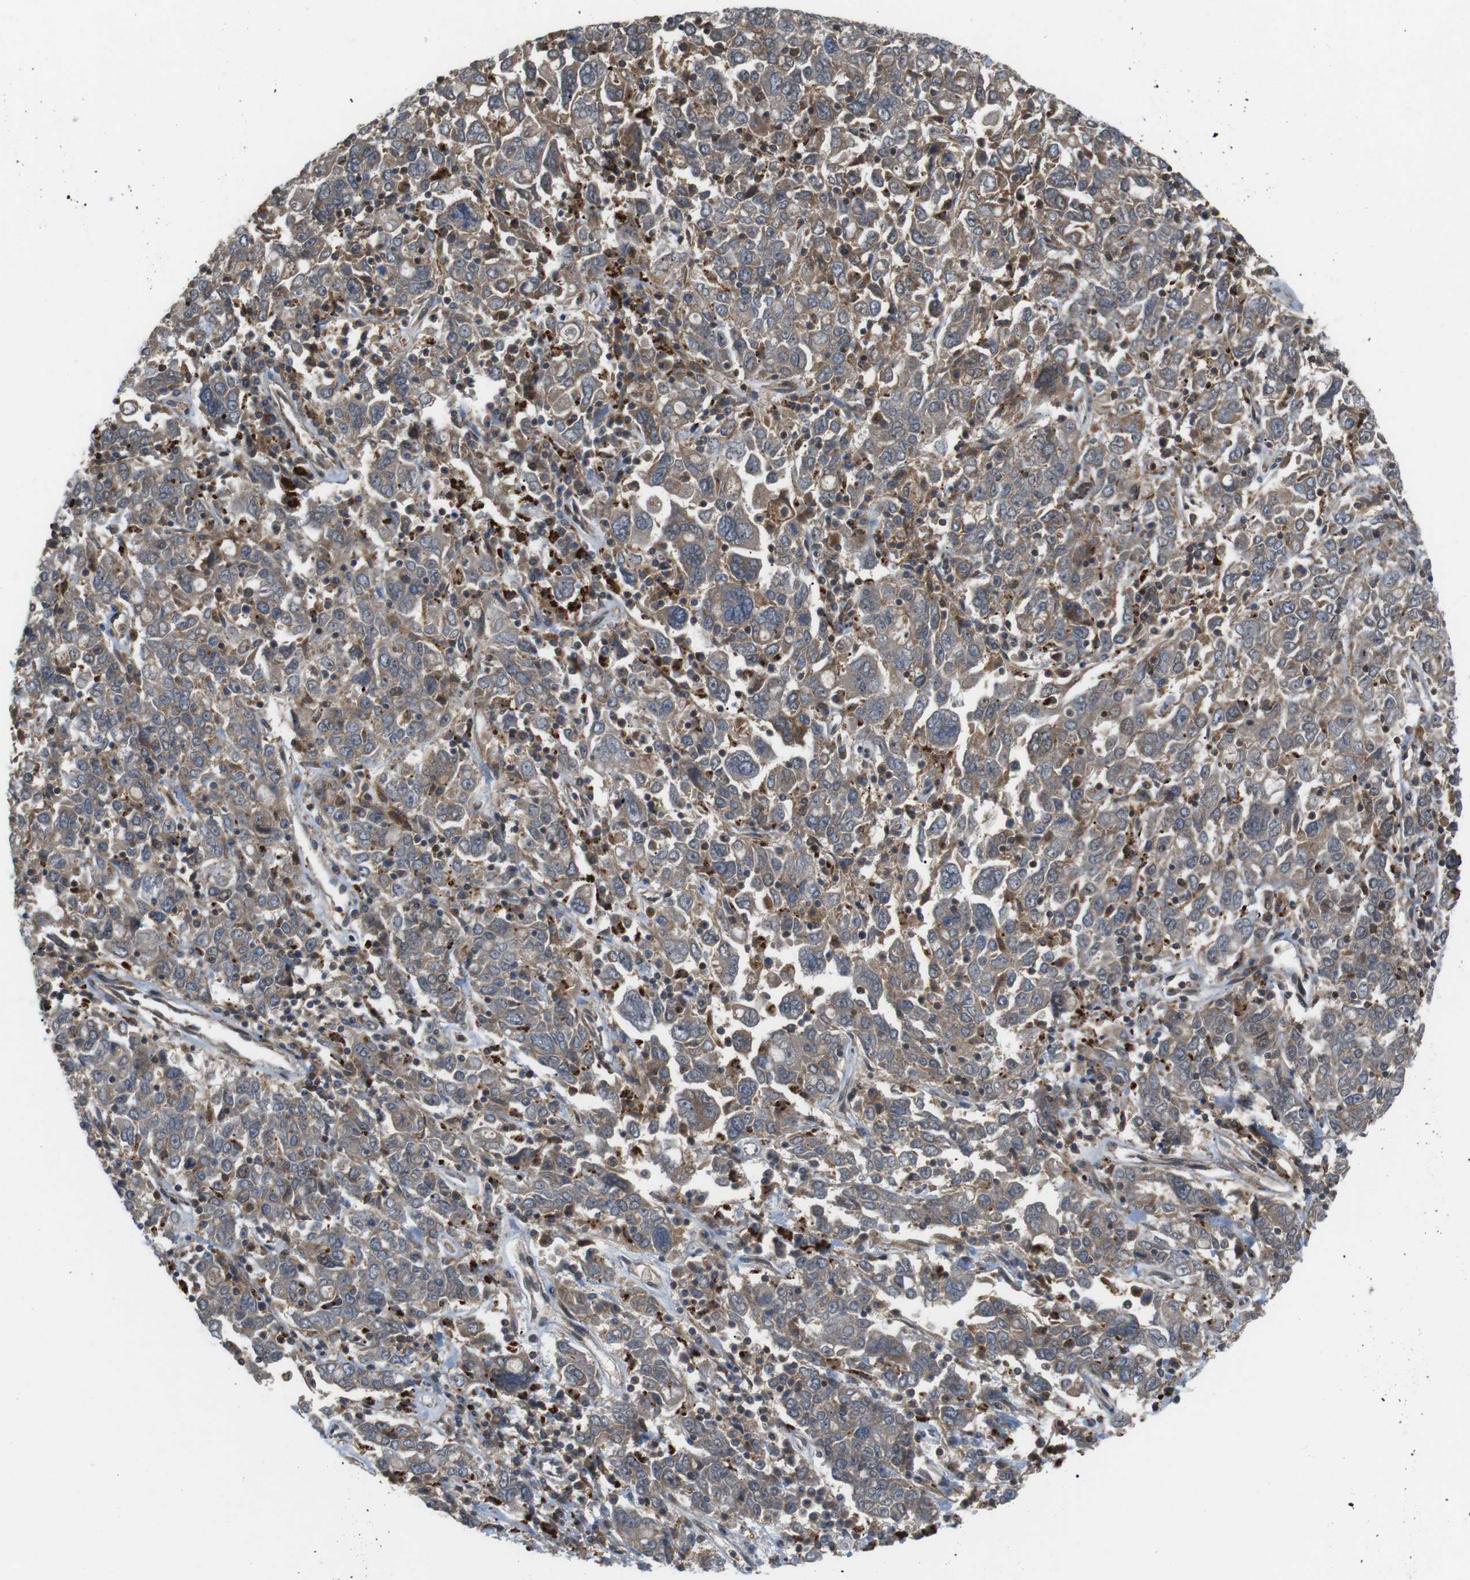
{"staining": {"intensity": "moderate", "quantity": ">75%", "location": "cytoplasmic/membranous"}, "tissue": "ovarian cancer", "cell_type": "Tumor cells", "image_type": "cancer", "snomed": [{"axis": "morphology", "description": "Carcinoma, endometroid"}, {"axis": "topography", "description": "Ovary"}], "caption": "Tumor cells display medium levels of moderate cytoplasmic/membranous staining in about >75% of cells in human ovarian endometroid carcinoma.", "gene": "KANK2", "patient": {"sex": "female", "age": 62}}